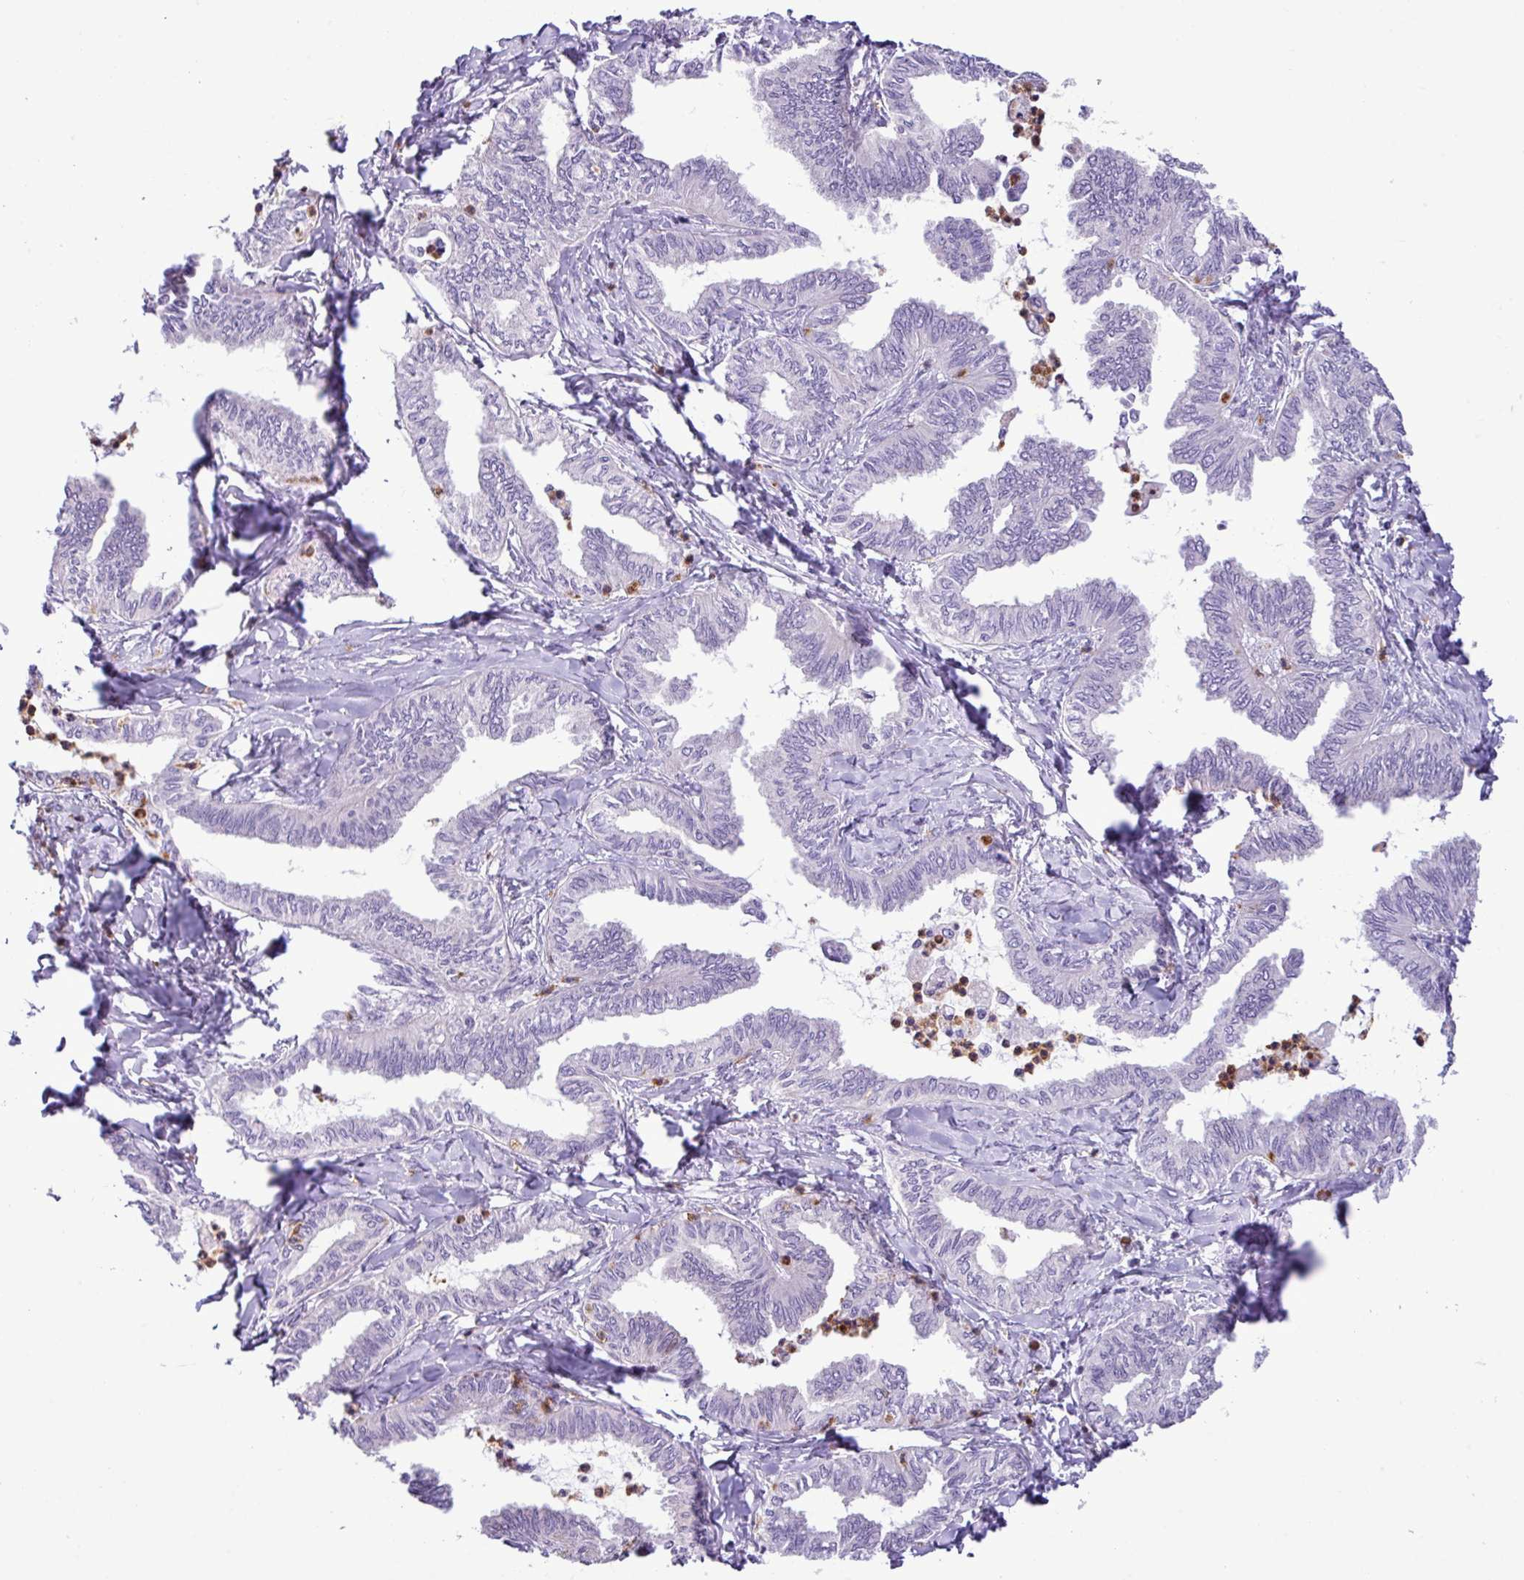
{"staining": {"intensity": "negative", "quantity": "none", "location": "none"}, "tissue": "ovarian cancer", "cell_type": "Tumor cells", "image_type": "cancer", "snomed": [{"axis": "morphology", "description": "Carcinoma, endometroid"}, {"axis": "topography", "description": "Ovary"}], "caption": "A photomicrograph of ovarian cancer (endometroid carcinoma) stained for a protein demonstrates no brown staining in tumor cells. (DAB immunohistochemistry (IHC), high magnification).", "gene": "ZSCAN5A", "patient": {"sex": "female", "age": 70}}